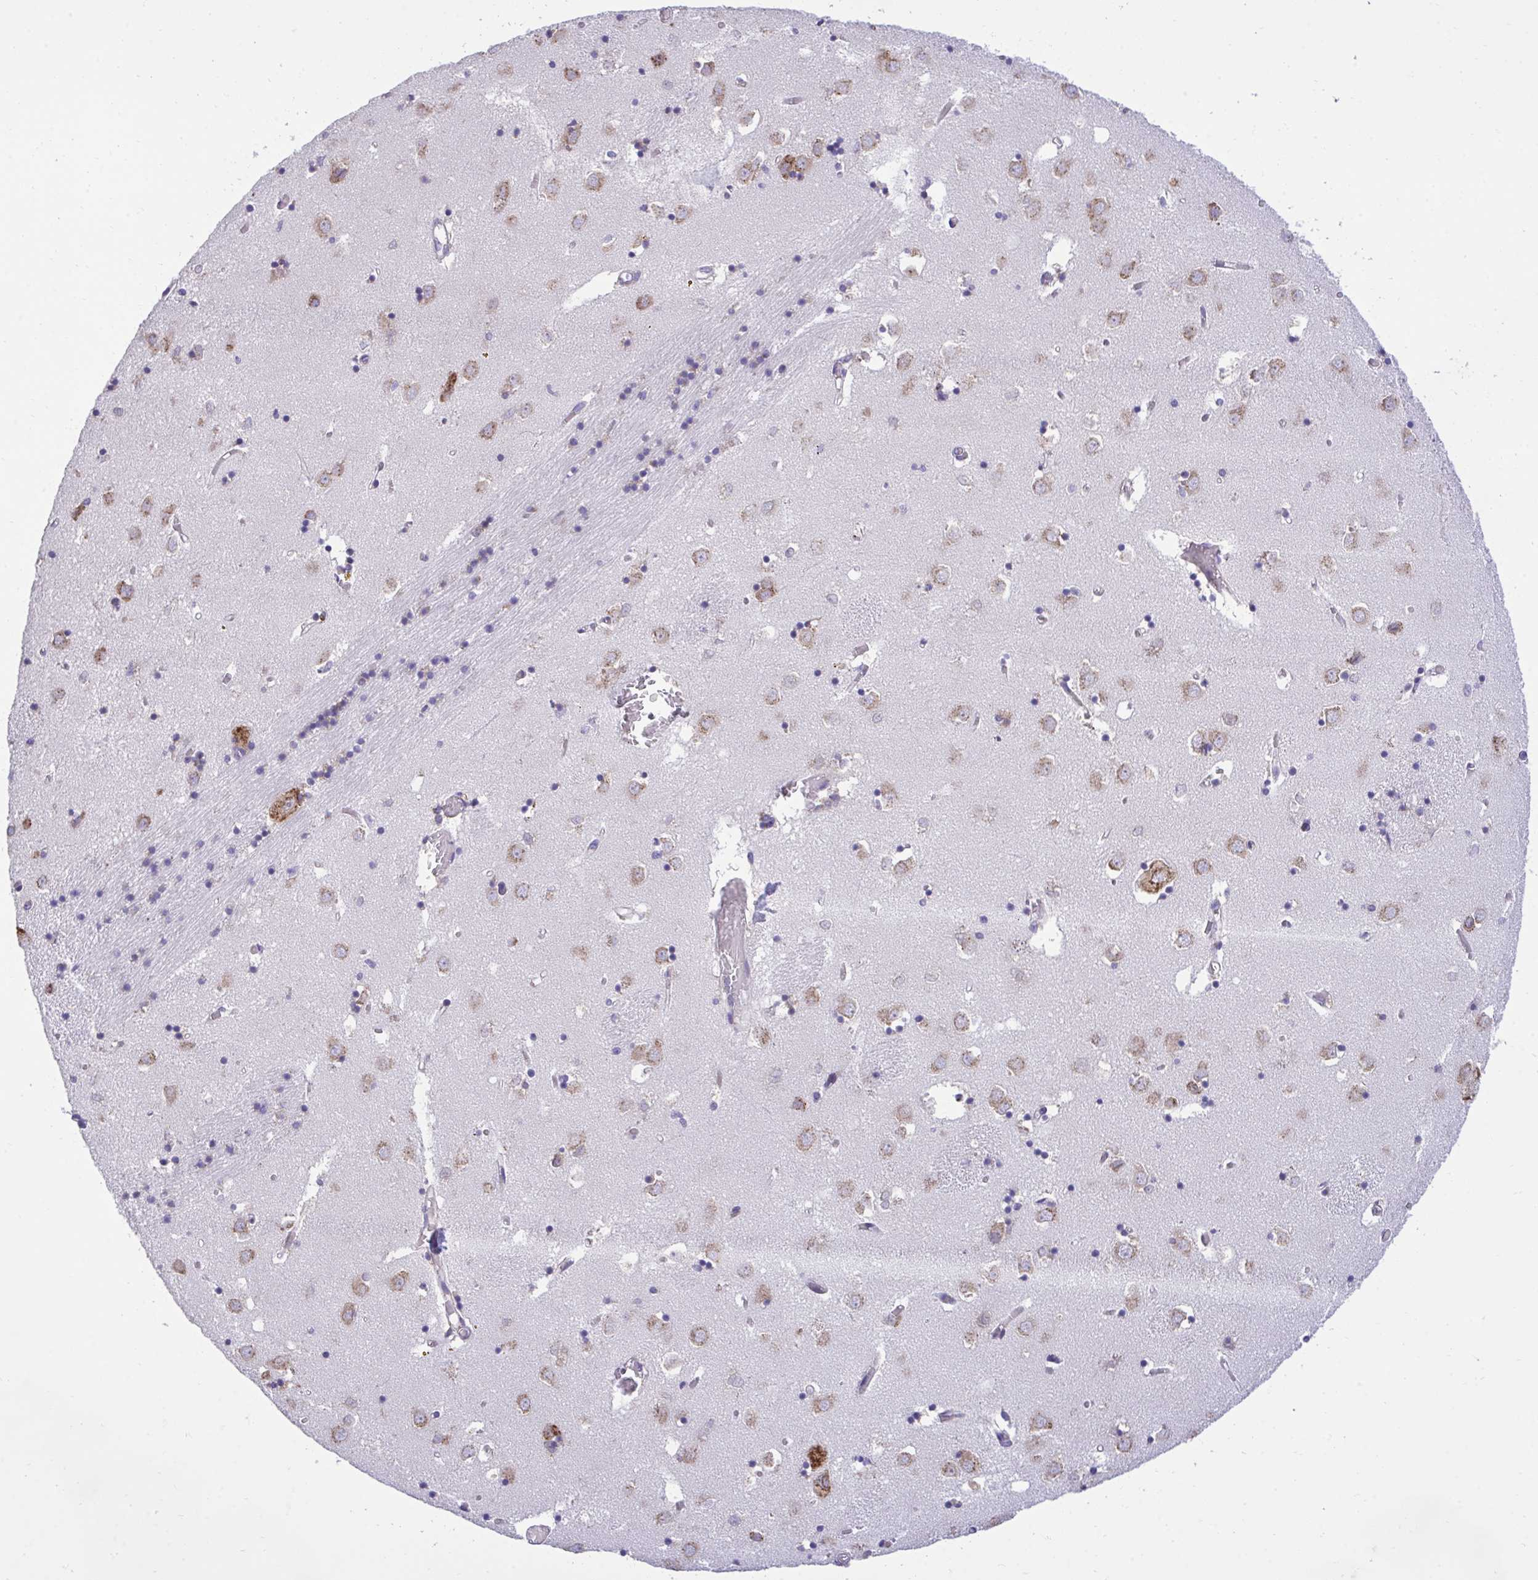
{"staining": {"intensity": "weak", "quantity": "<25%", "location": "cytoplasmic/membranous"}, "tissue": "caudate", "cell_type": "Glial cells", "image_type": "normal", "snomed": [{"axis": "morphology", "description": "Normal tissue, NOS"}, {"axis": "topography", "description": "Lateral ventricle wall"}], "caption": "Immunohistochemistry (IHC) micrograph of normal caudate: caudate stained with DAB (3,3'-diaminobenzidine) exhibits no significant protein positivity in glial cells.", "gene": "RPS15", "patient": {"sex": "male", "age": 70}}